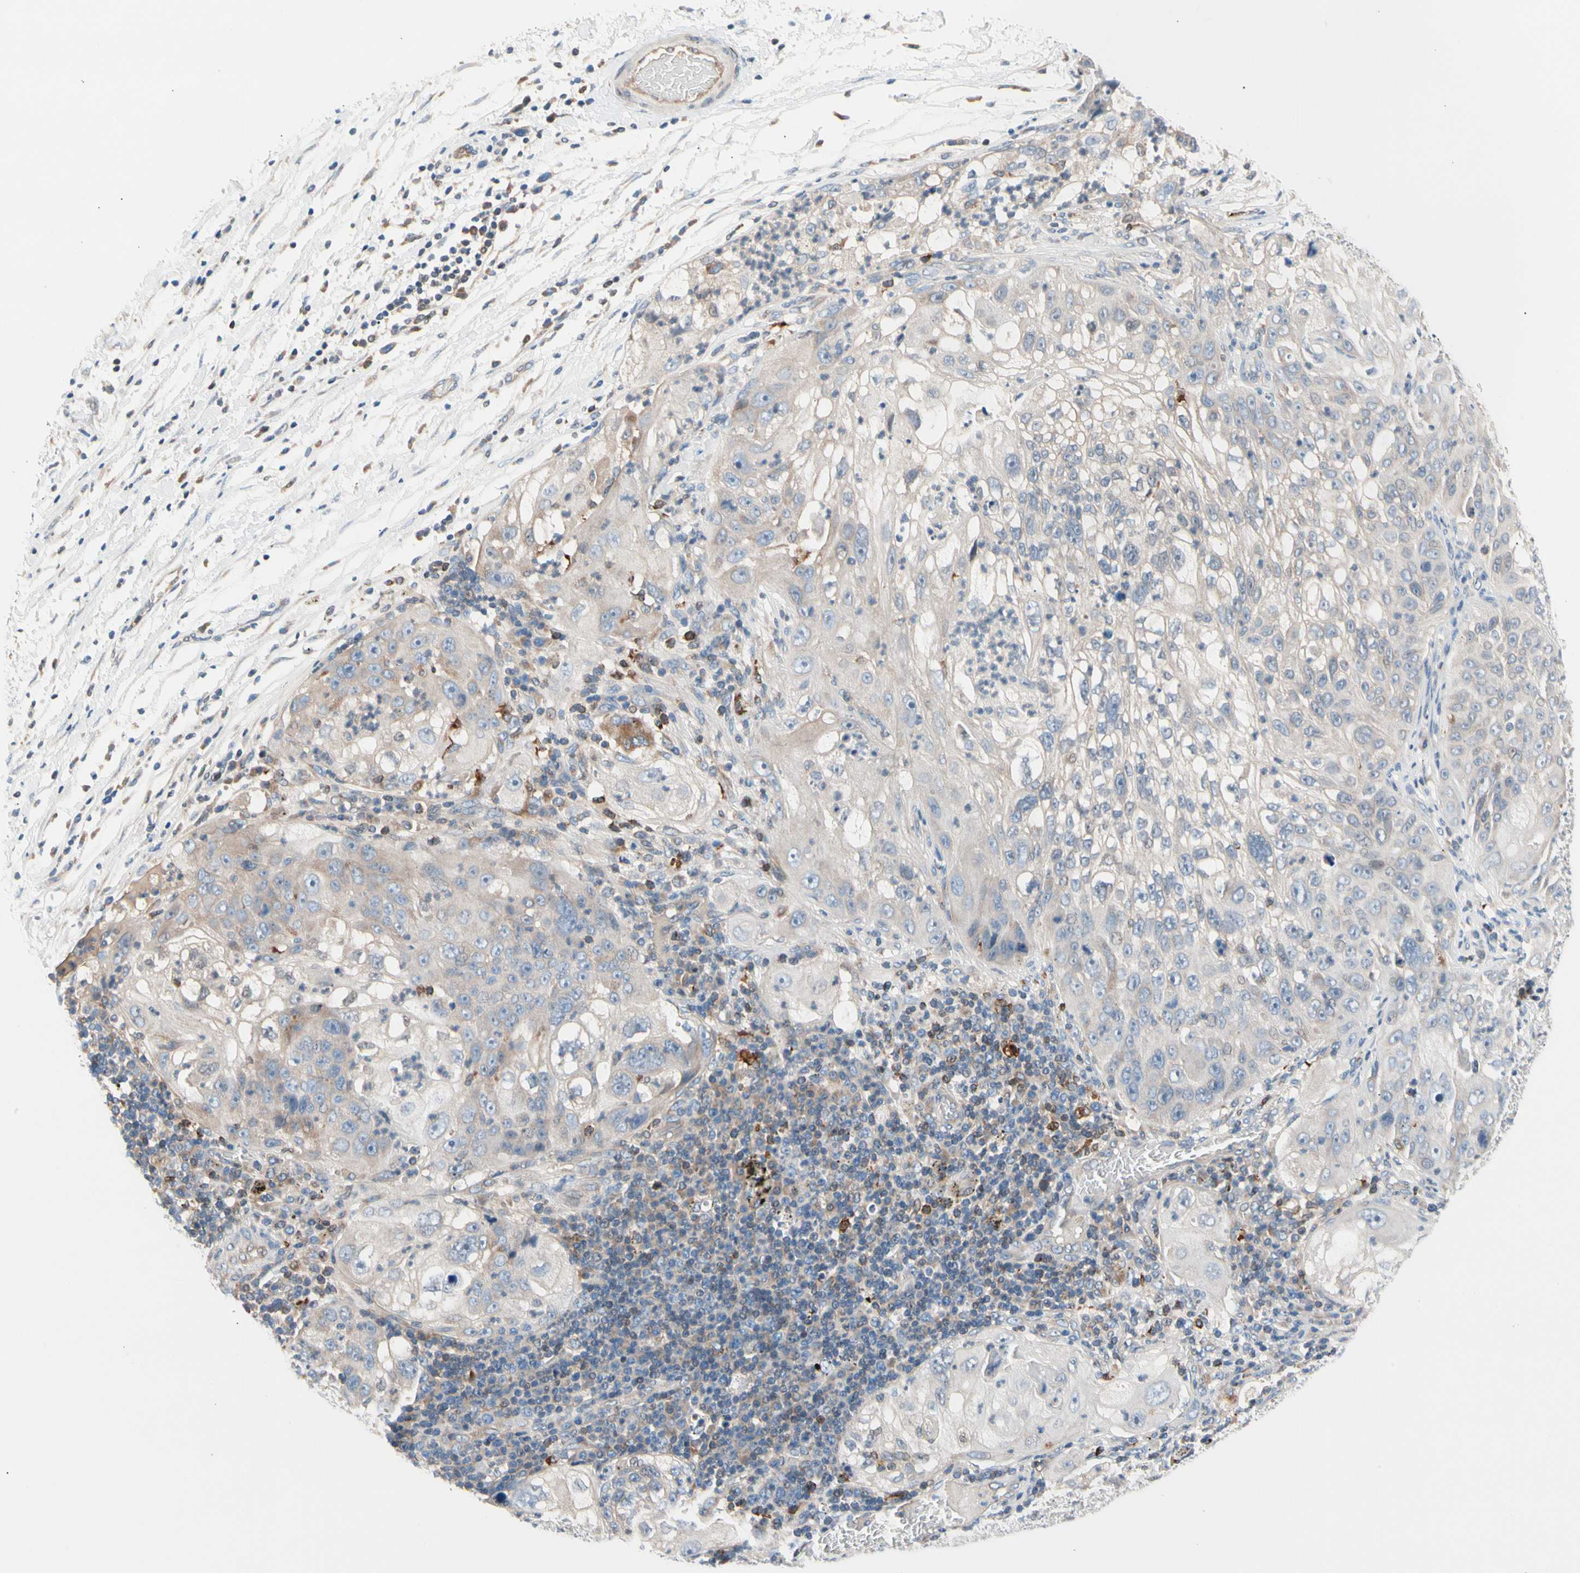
{"staining": {"intensity": "weak", "quantity": "25%-75%", "location": "cytoplasmic/membranous"}, "tissue": "lung cancer", "cell_type": "Tumor cells", "image_type": "cancer", "snomed": [{"axis": "morphology", "description": "Inflammation, NOS"}, {"axis": "morphology", "description": "Squamous cell carcinoma, NOS"}, {"axis": "topography", "description": "Lymph node"}, {"axis": "topography", "description": "Soft tissue"}, {"axis": "topography", "description": "Lung"}], "caption": "IHC of lung cancer displays low levels of weak cytoplasmic/membranous staining in approximately 25%-75% of tumor cells.", "gene": "MAP3K3", "patient": {"sex": "male", "age": 66}}